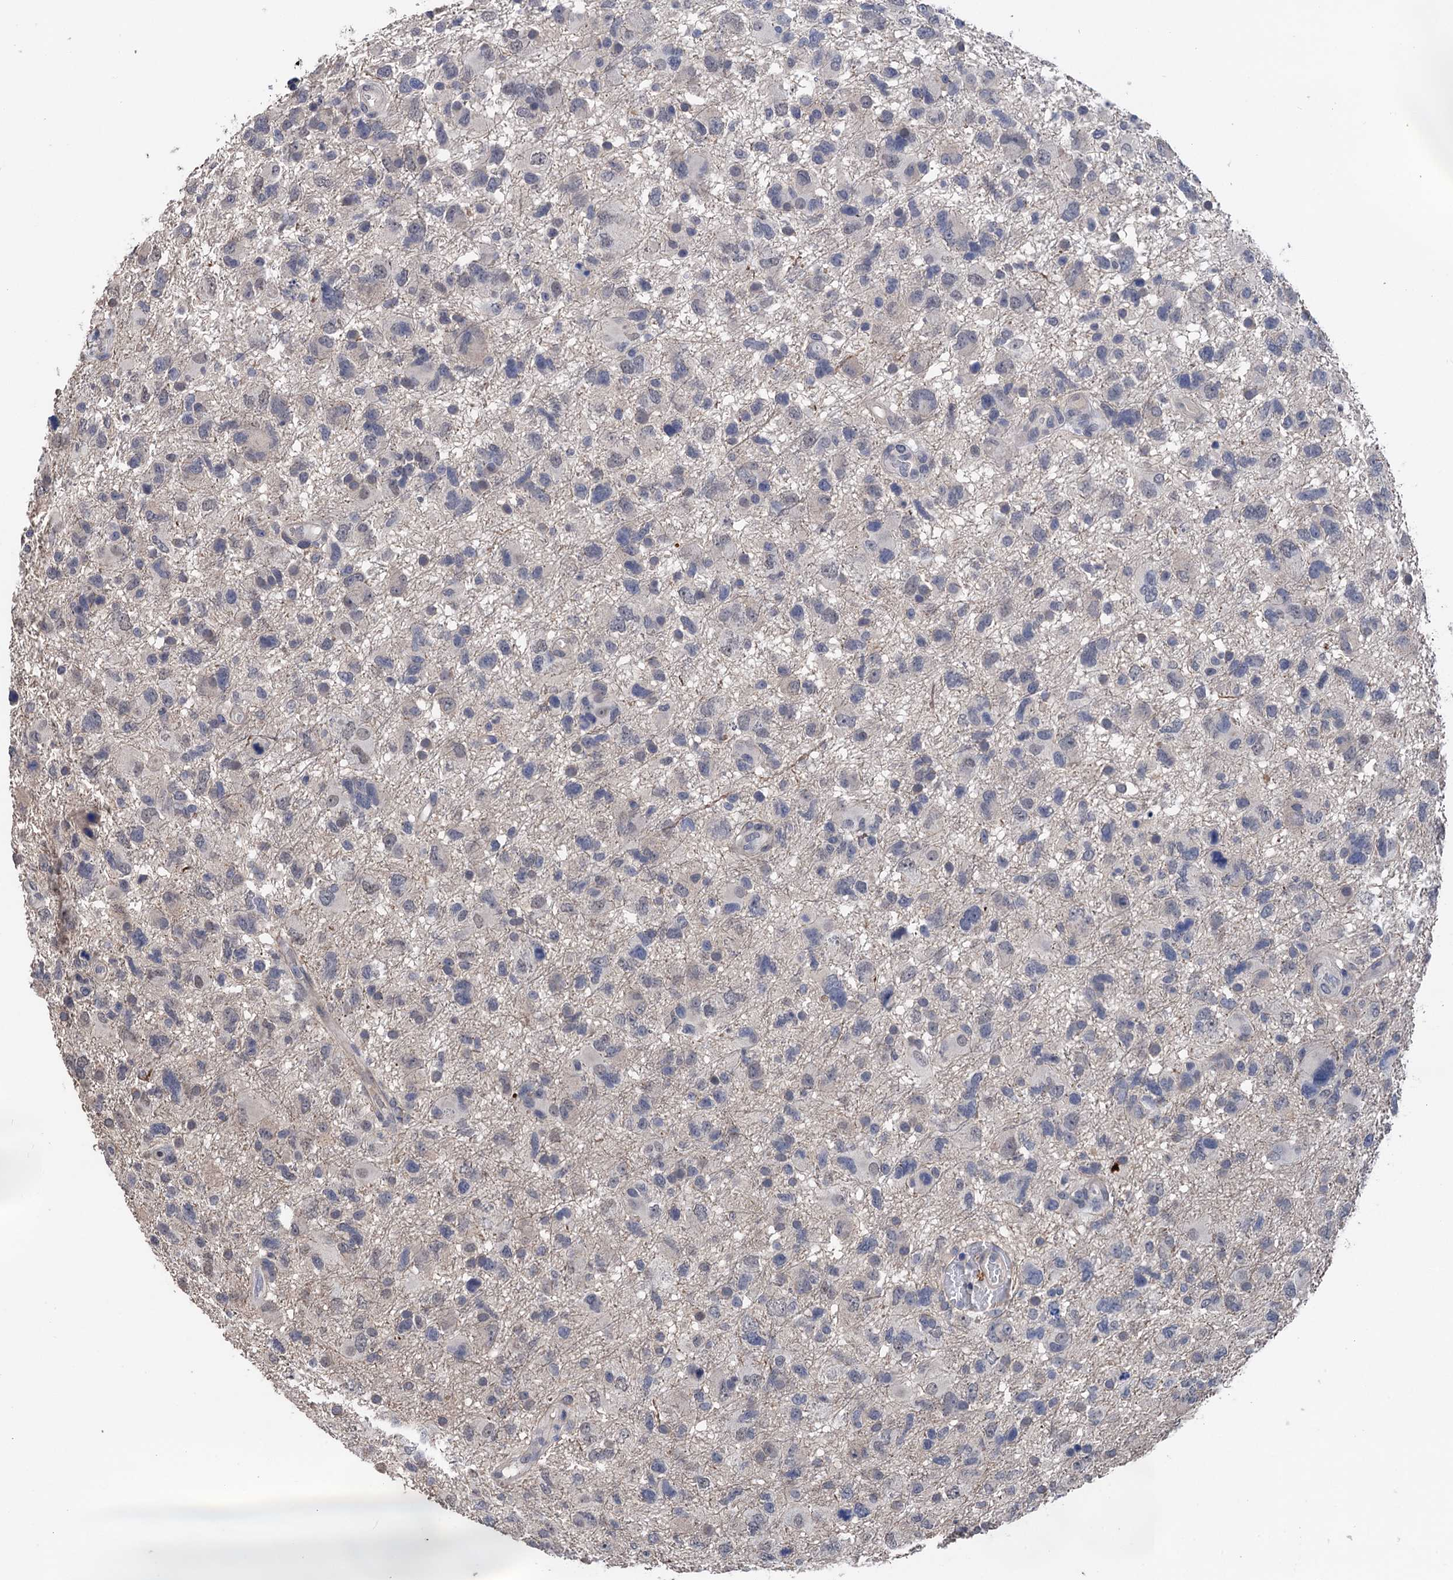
{"staining": {"intensity": "negative", "quantity": "none", "location": "none"}, "tissue": "glioma", "cell_type": "Tumor cells", "image_type": "cancer", "snomed": [{"axis": "morphology", "description": "Glioma, malignant, High grade"}, {"axis": "topography", "description": "Brain"}], "caption": "High-grade glioma (malignant) was stained to show a protein in brown. There is no significant expression in tumor cells.", "gene": "ART5", "patient": {"sex": "male", "age": 61}}